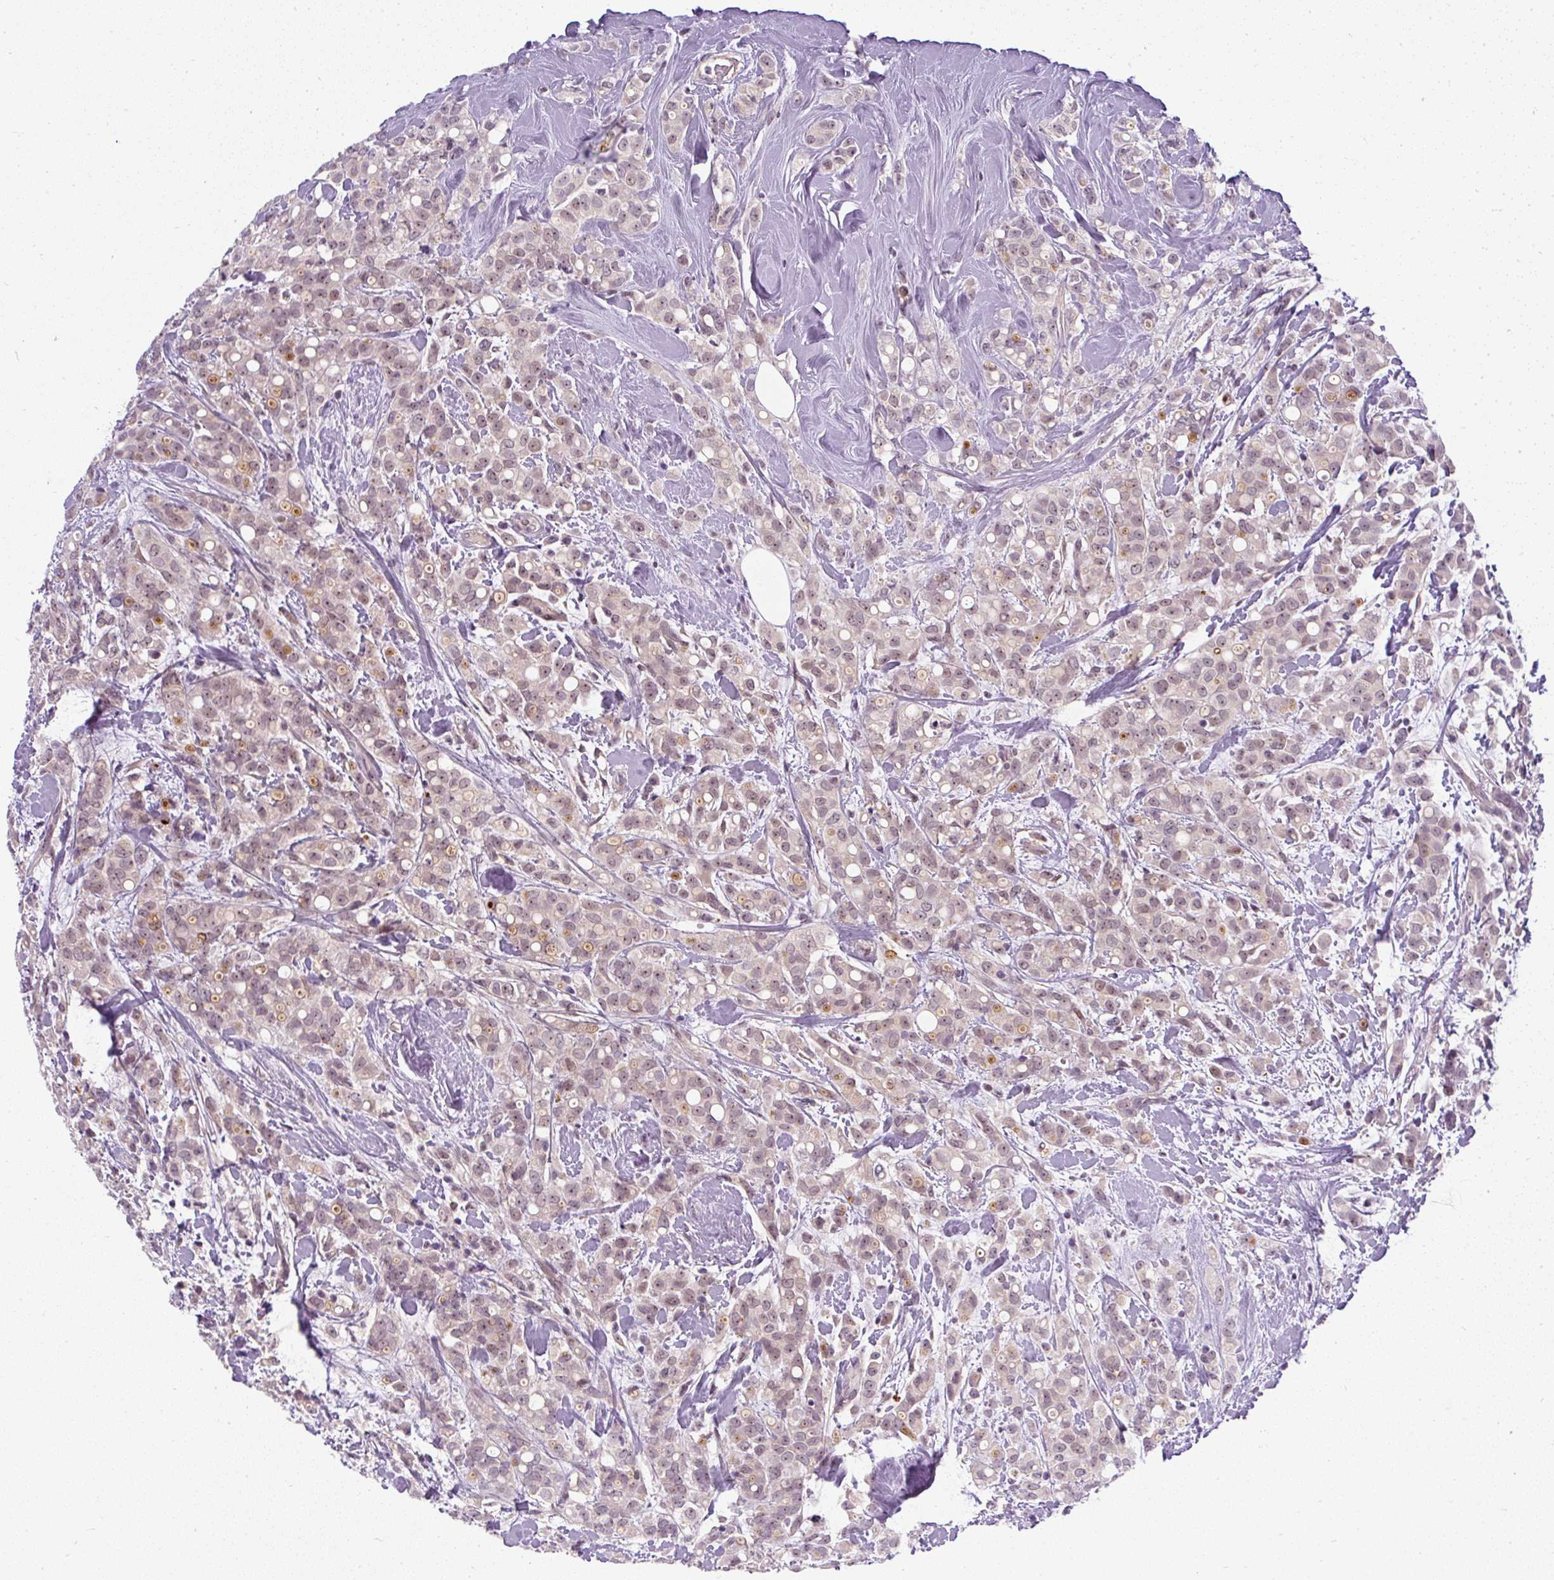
{"staining": {"intensity": "weak", "quantity": ">75%", "location": "nuclear"}, "tissue": "breast cancer", "cell_type": "Tumor cells", "image_type": "cancer", "snomed": [{"axis": "morphology", "description": "Lobular carcinoma"}, {"axis": "topography", "description": "Breast"}], "caption": "Breast cancer stained with DAB immunohistochemistry (IHC) shows low levels of weak nuclear positivity in approximately >75% of tumor cells.", "gene": "FAM117B", "patient": {"sex": "female", "age": 68}}